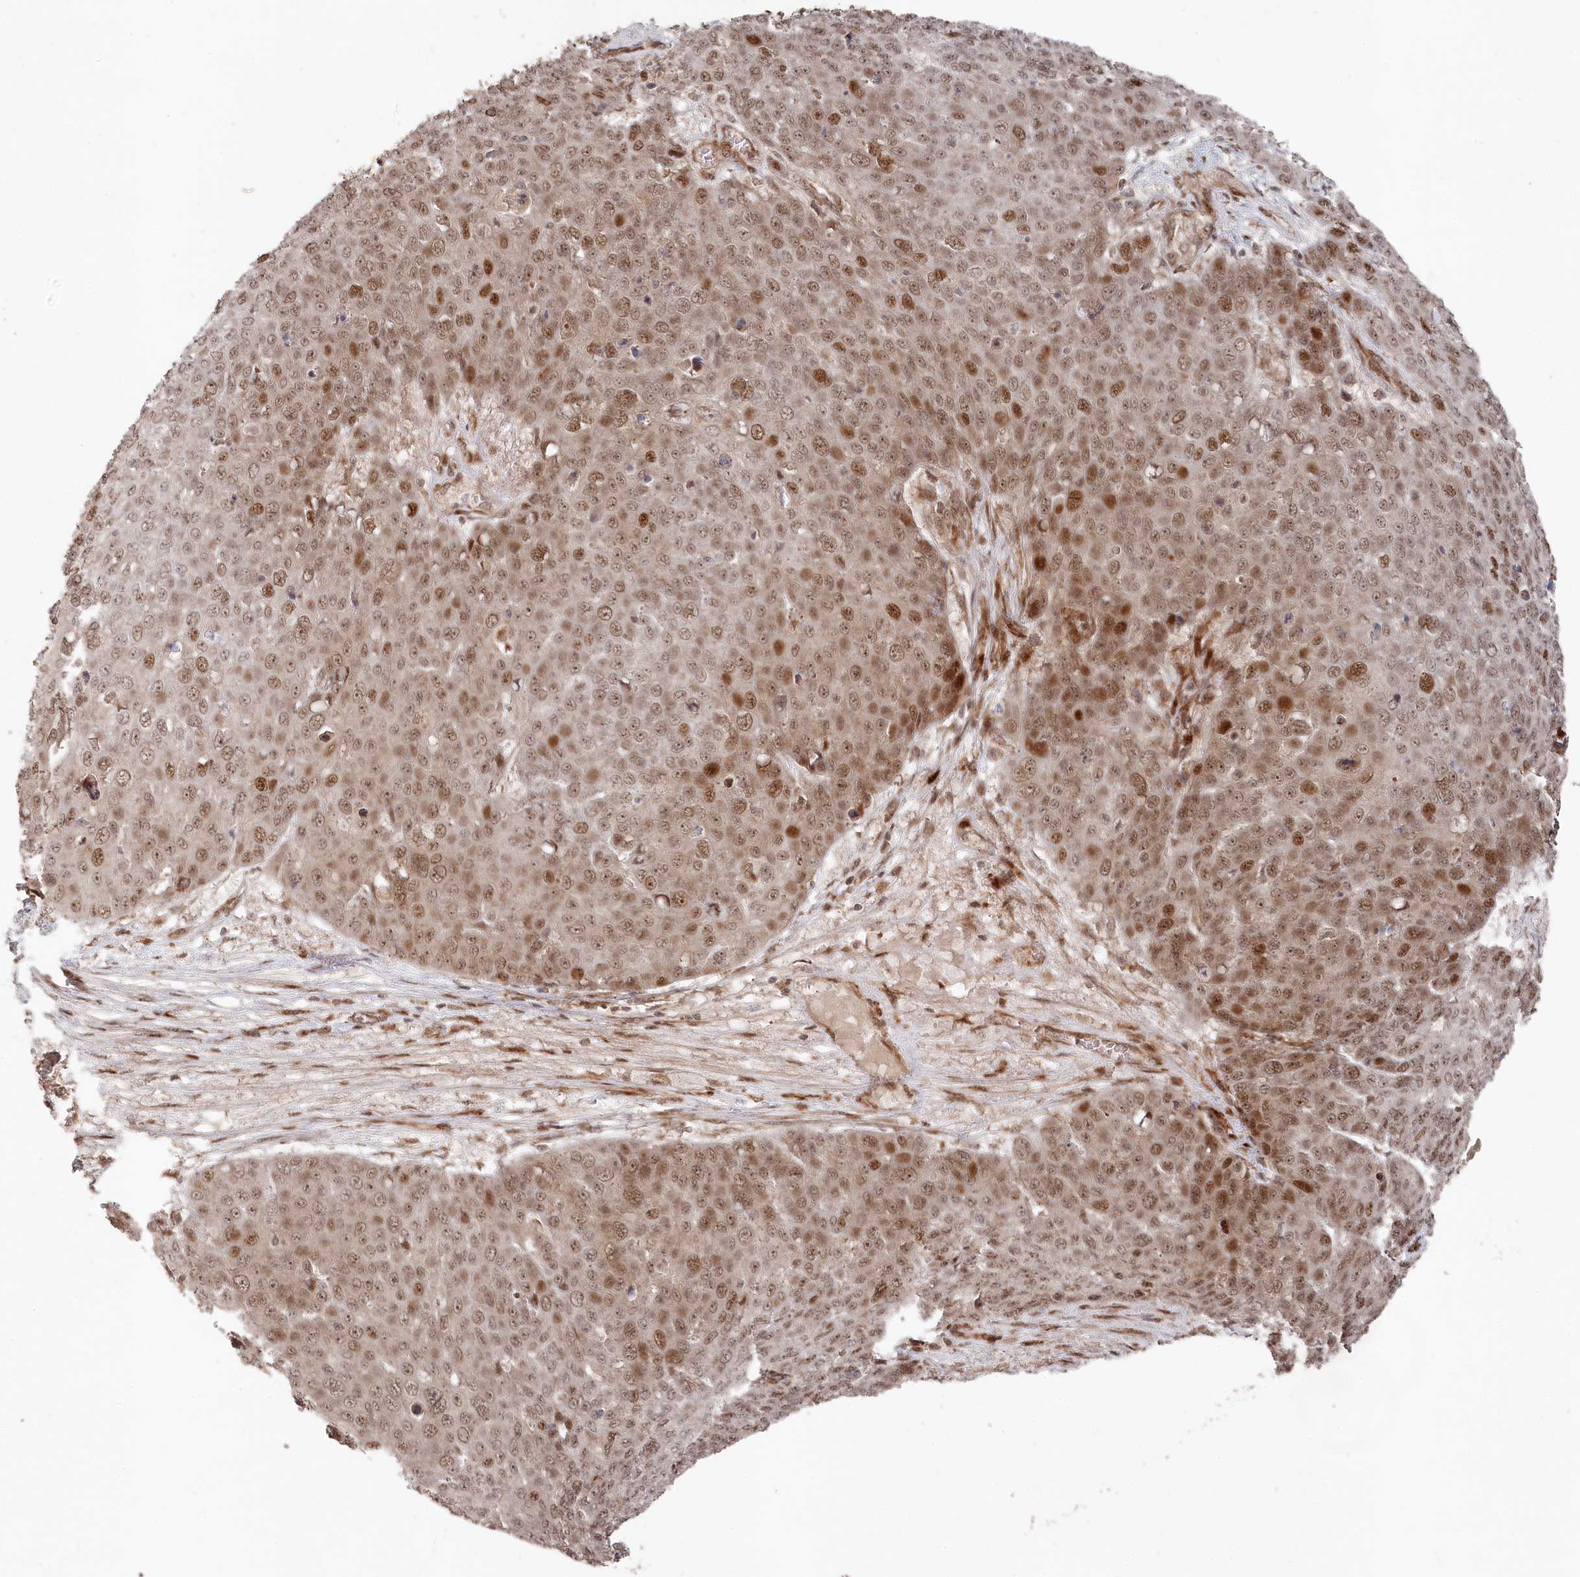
{"staining": {"intensity": "moderate", "quantity": ">75%", "location": "nuclear"}, "tissue": "skin cancer", "cell_type": "Tumor cells", "image_type": "cancer", "snomed": [{"axis": "morphology", "description": "Squamous cell carcinoma, NOS"}, {"axis": "topography", "description": "Skin"}], "caption": "Protein expression by immunohistochemistry (IHC) exhibits moderate nuclear staining in about >75% of tumor cells in skin squamous cell carcinoma.", "gene": "POLR3A", "patient": {"sex": "male", "age": 71}}